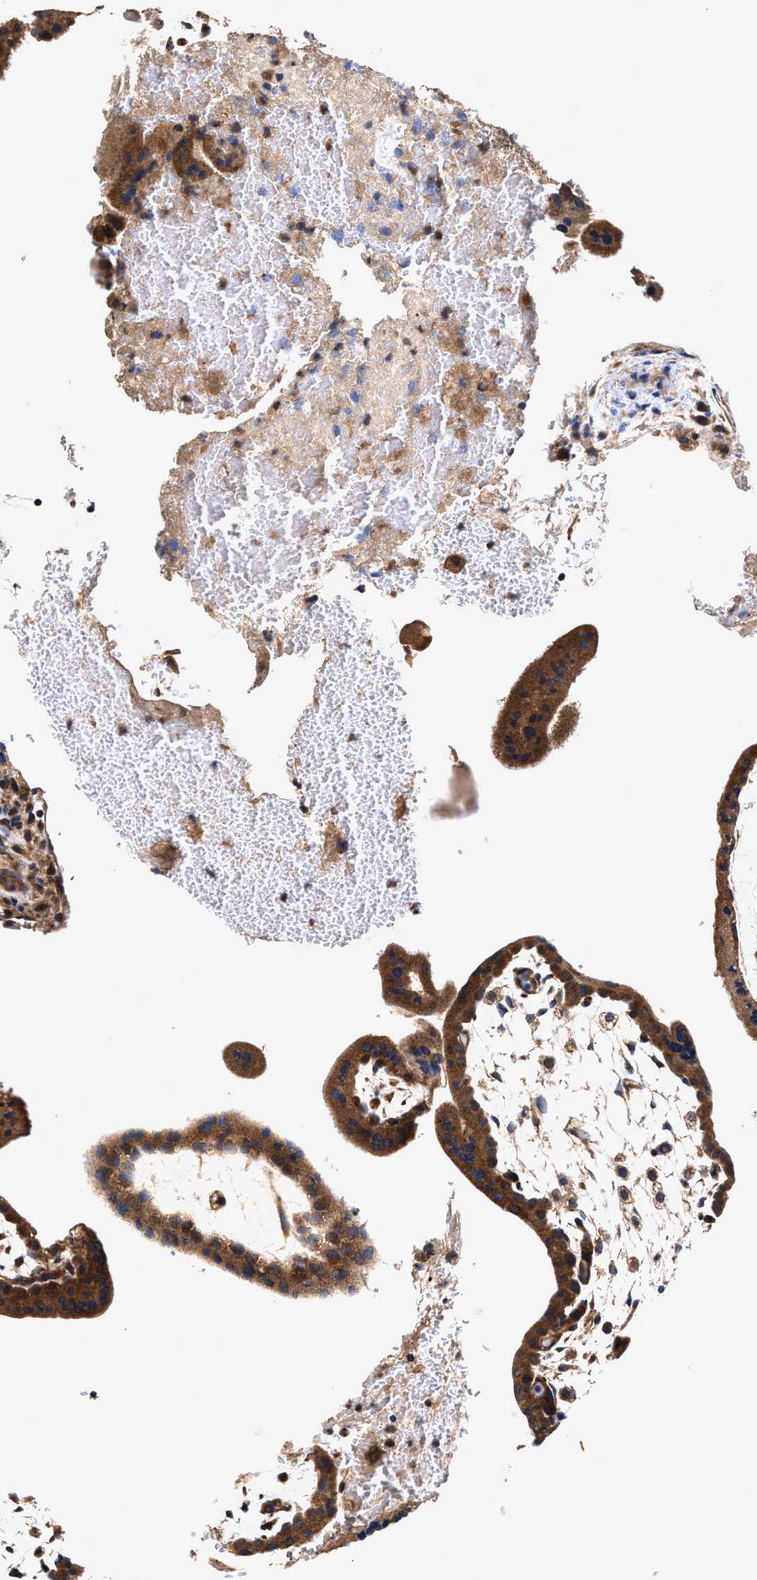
{"staining": {"intensity": "strong", "quantity": "25%-75%", "location": "cytoplasmic/membranous"}, "tissue": "placenta", "cell_type": "Trophoblastic cells", "image_type": "normal", "snomed": [{"axis": "morphology", "description": "Normal tissue, NOS"}, {"axis": "topography", "description": "Placenta"}], "caption": "Protein analysis of normal placenta demonstrates strong cytoplasmic/membranous expression in about 25%-75% of trophoblastic cells. Using DAB (3,3'-diaminobenzidine) (brown) and hematoxylin (blue) stains, captured at high magnification using brightfield microscopy.", "gene": "EFNA4", "patient": {"sex": "female", "age": 35}}